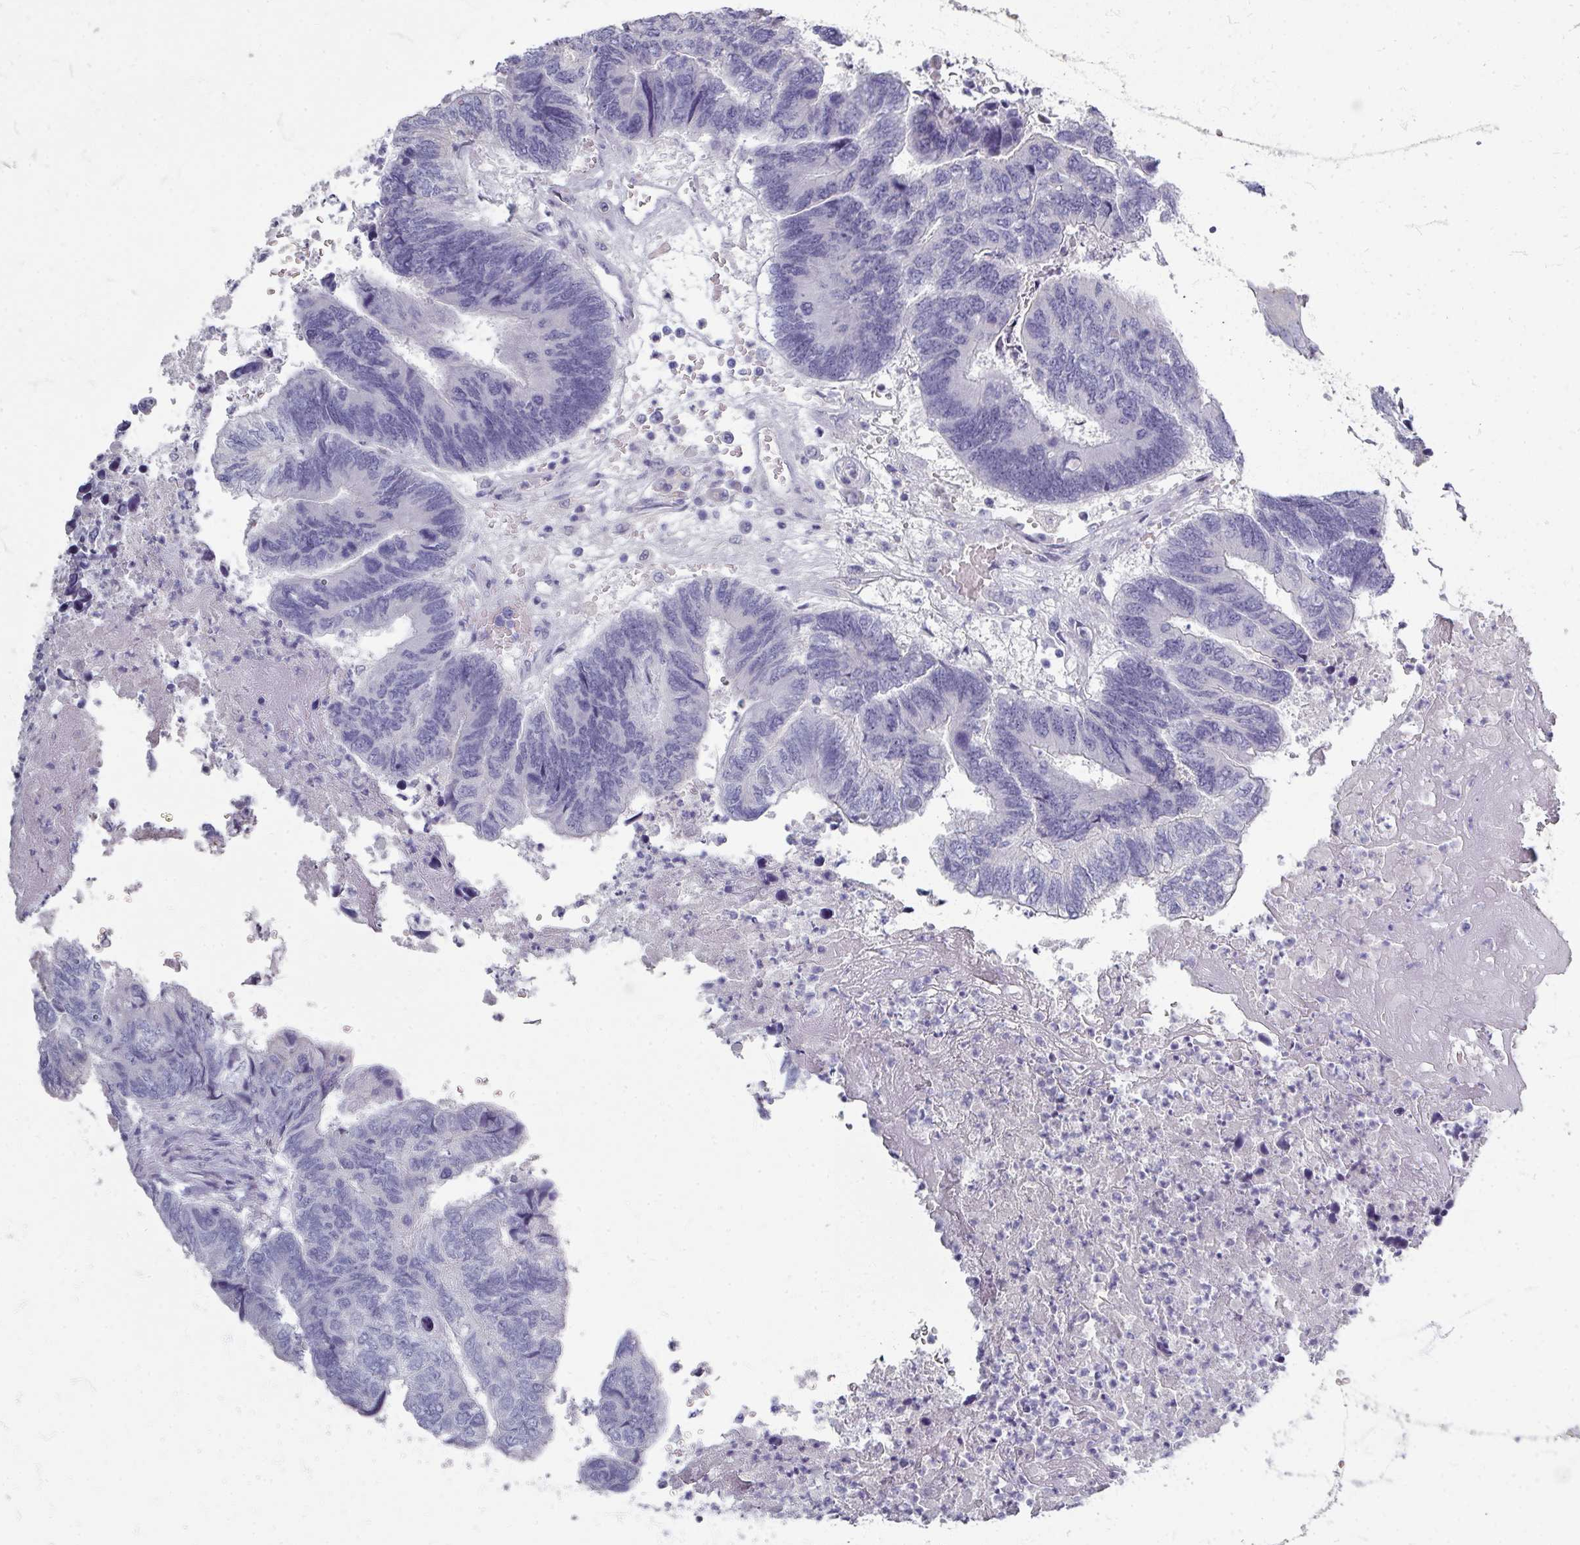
{"staining": {"intensity": "negative", "quantity": "none", "location": "none"}, "tissue": "colorectal cancer", "cell_type": "Tumor cells", "image_type": "cancer", "snomed": [{"axis": "morphology", "description": "Adenocarcinoma, NOS"}, {"axis": "topography", "description": "Colon"}], "caption": "Colorectal cancer was stained to show a protein in brown. There is no significant expression in tumor cells.", "gene": "ZNF878", "patient": {"sex": "female", "age": 67}}